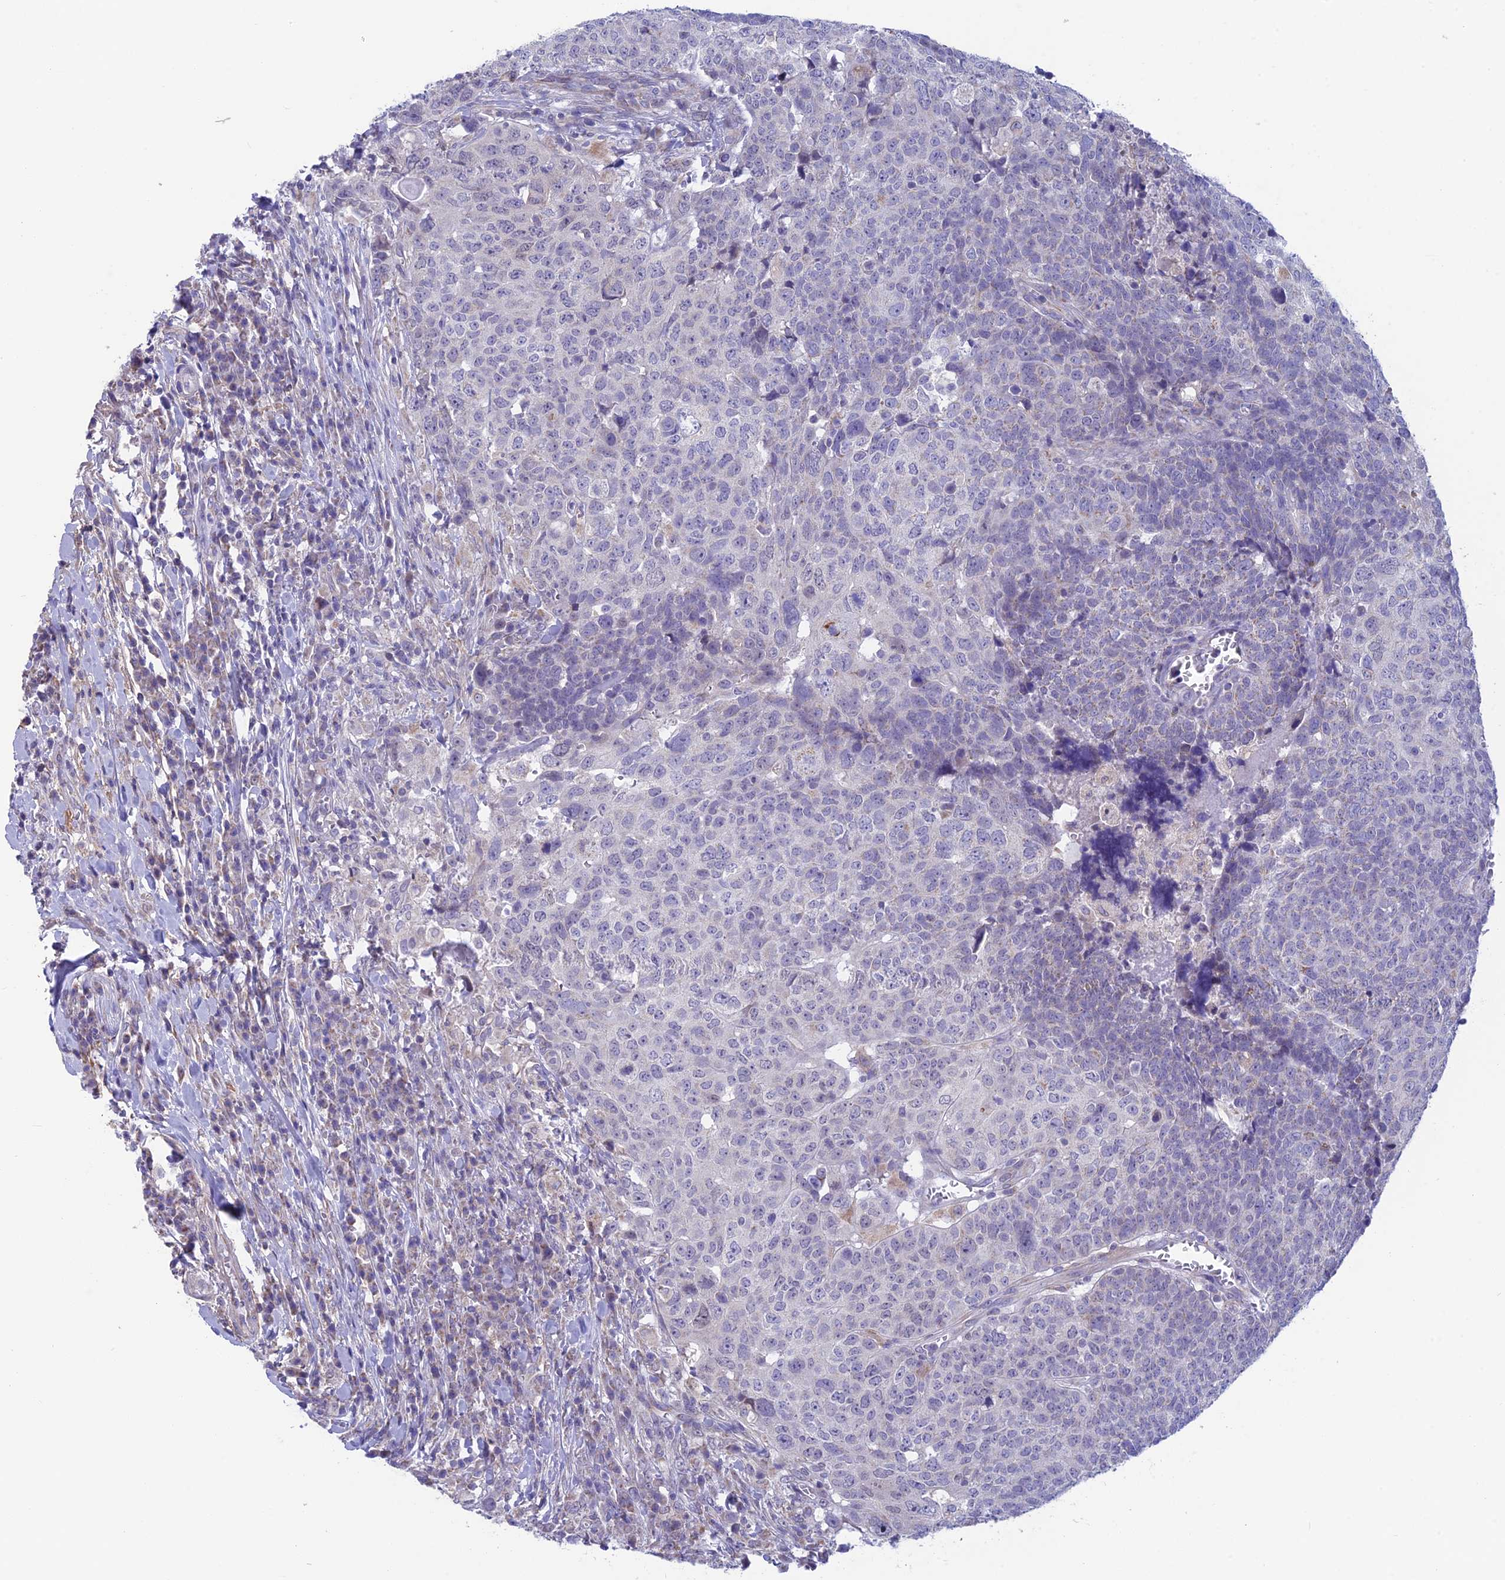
{"staining": {"intensity": "negative", "quantity": "none", "location": "none"}, "tissue": "head and neck cancer", "cell_type": "Tumor cells", "image_type": "cancer", "snomed": [{"axis": "morphology", "description": "Squamous cell carcinoma, NOS"}, {"axis": "topography", "description": "Head-Neck"}], "caption": "Immunohistochemistry (IHC) of human head and neck cancer (squamous cell carcinoma) reveals no expression in tumor cells.", "gene": "PLAC9", "patient": {"sex": "male", "age": 66}}